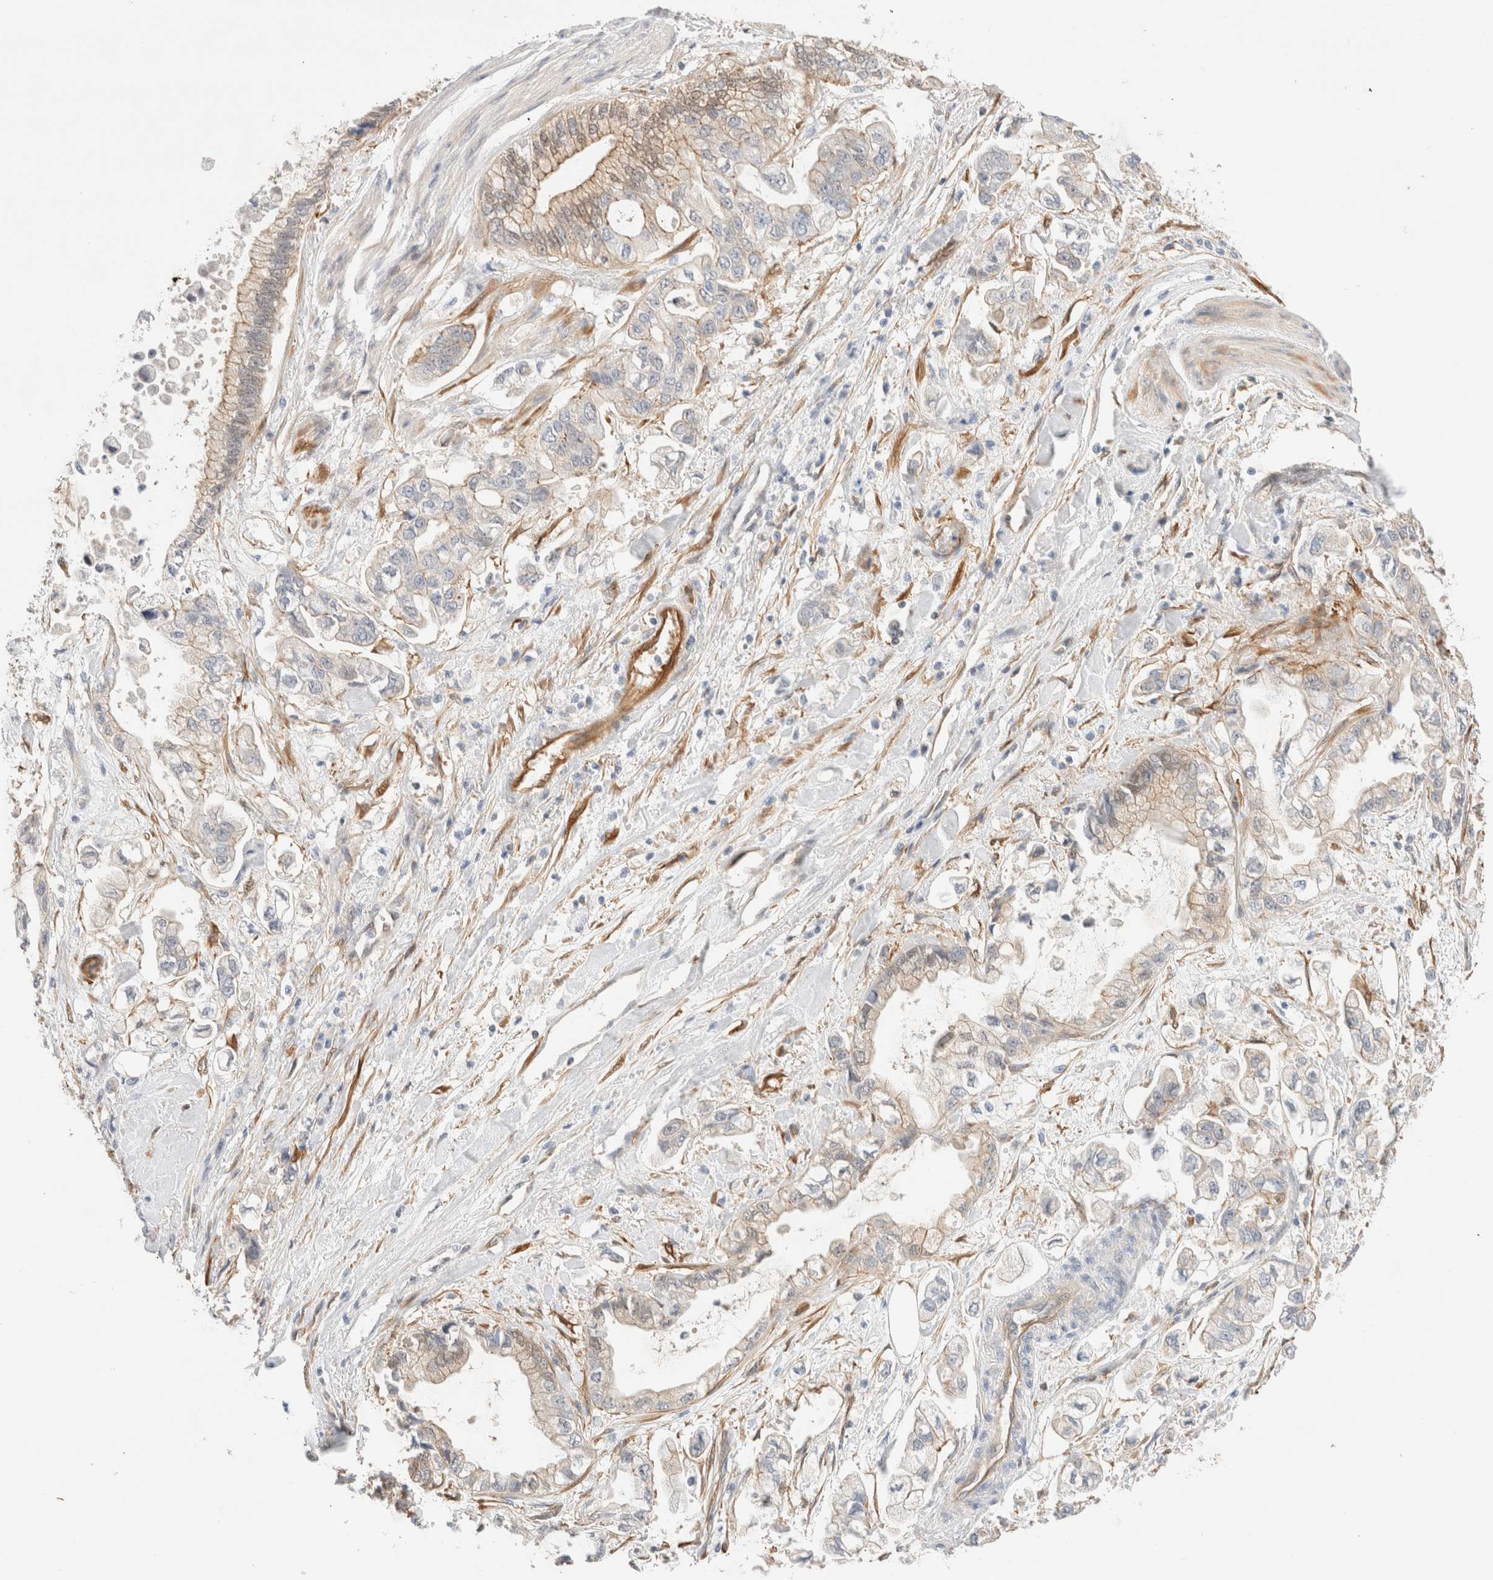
{"staining": {"intensity": "weak", "quantity": "<25%", "location": "cytoplasmic/membranous"}, "tissue": "stomach cancer", "cell_type": "Tumor cells", "image_type": "cancer", "snomed": [{"axis": "morphology", "description": "Normal tissue, NOS"}, {"axis": "morphology", "description": "Adenocarcinoma, NOS"}, {"axis": "topography", "description": "Stomach"}], "caption": "Human adenocarcinoma (stomach) stained for a protein using IHC reveals no staining in tumor cells.", "gene": "LMCD1", "patient": {"sex": "male", "age": 62}}